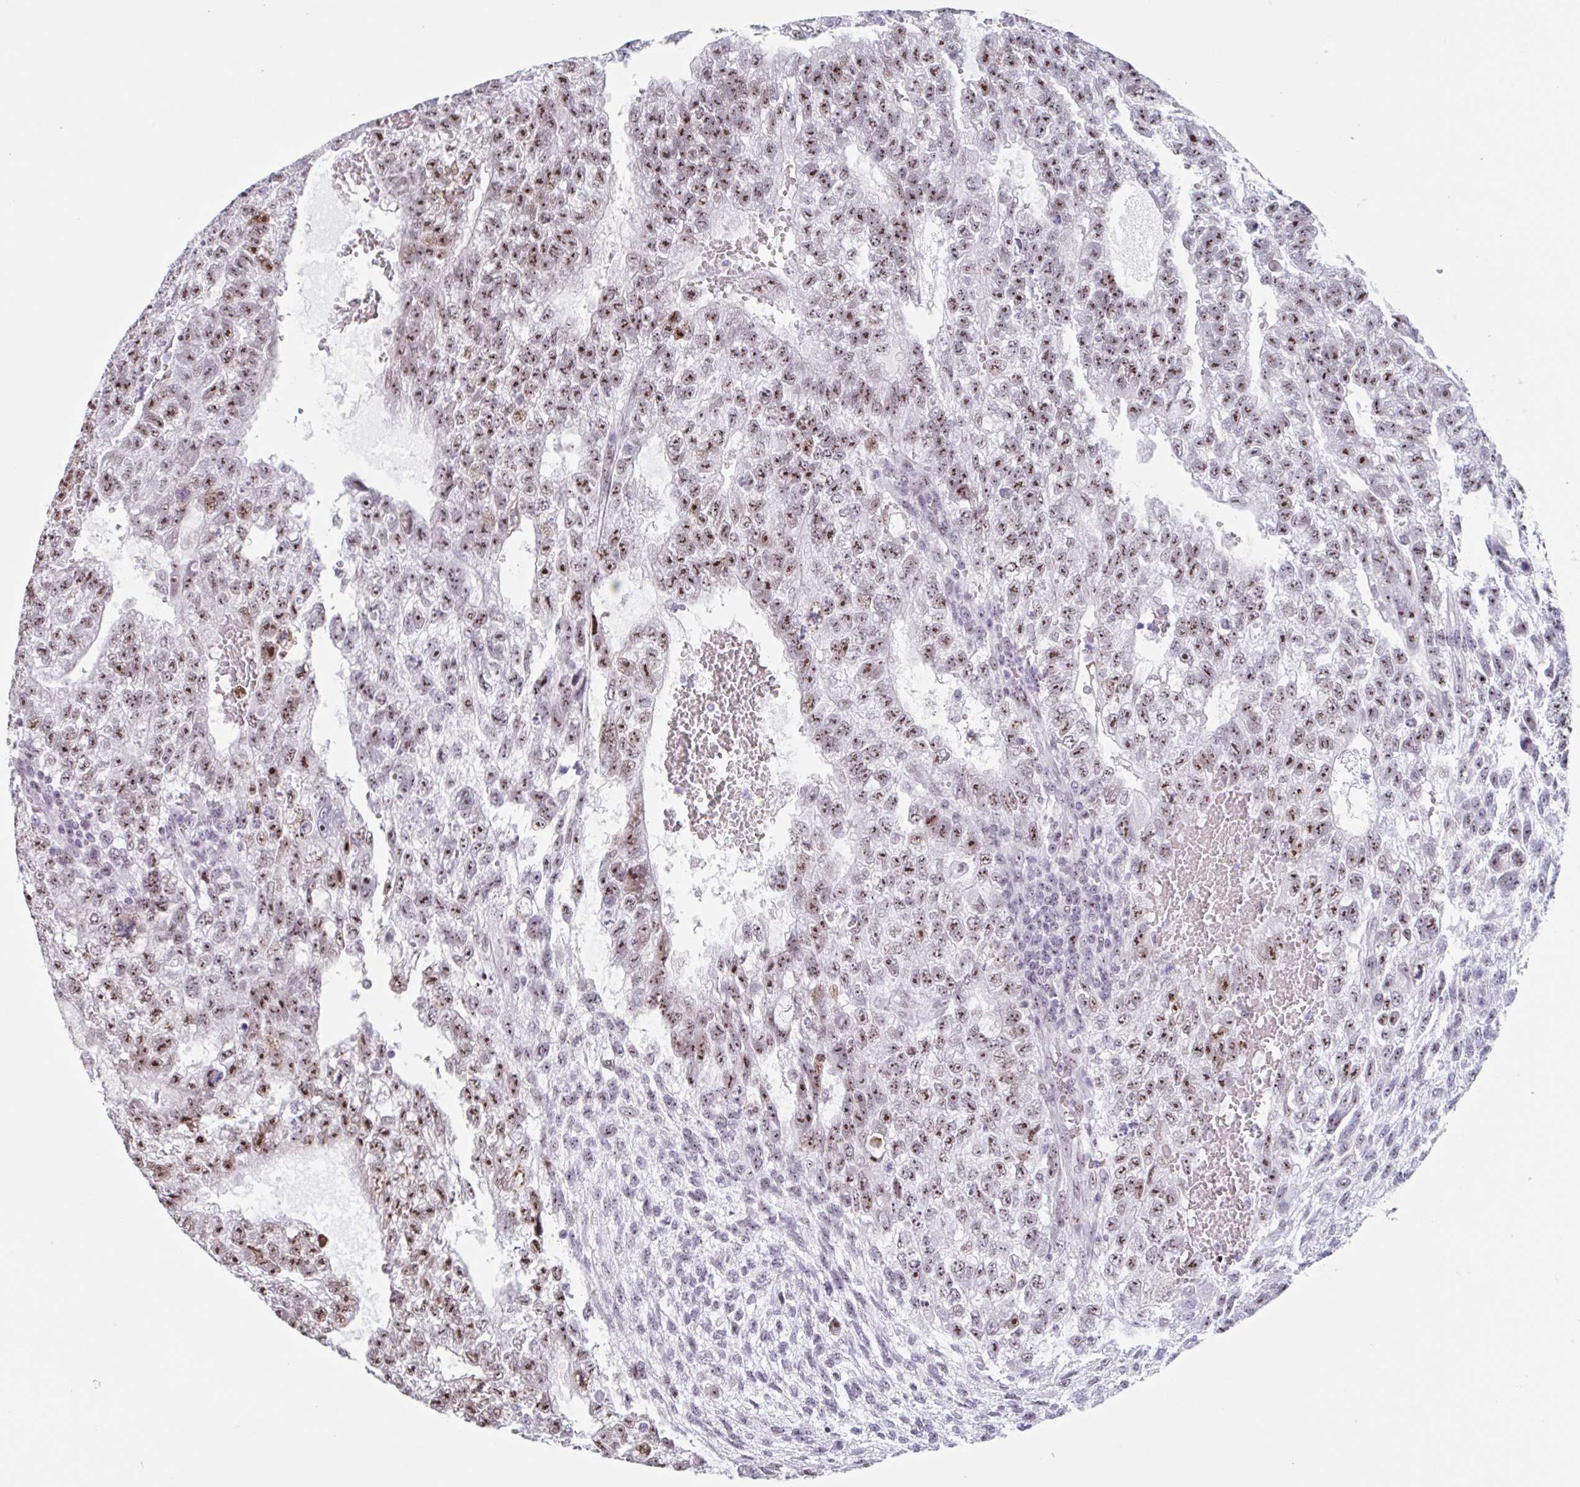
{"staining": {"intensity": "moderate", "quantity": ">75%", "location": "nuclear"}, "tissue": "testis cancer", "cell_type": "Tumor cells", "image_type": "cancer", "snomed": [{"axis": "morphology", "description": "Carcinoma, Embryonal, NOS"}, {"axis": "topography", "description": "Testis"}], "caption": "This is an image of immunohistochemistry staining of testis cancer (embryonal carcinoma), which shows moderate positivity in the nuclear of tumor cells.", "gene": "LENG9", "patient": {"sex": "male", "age": 26}}